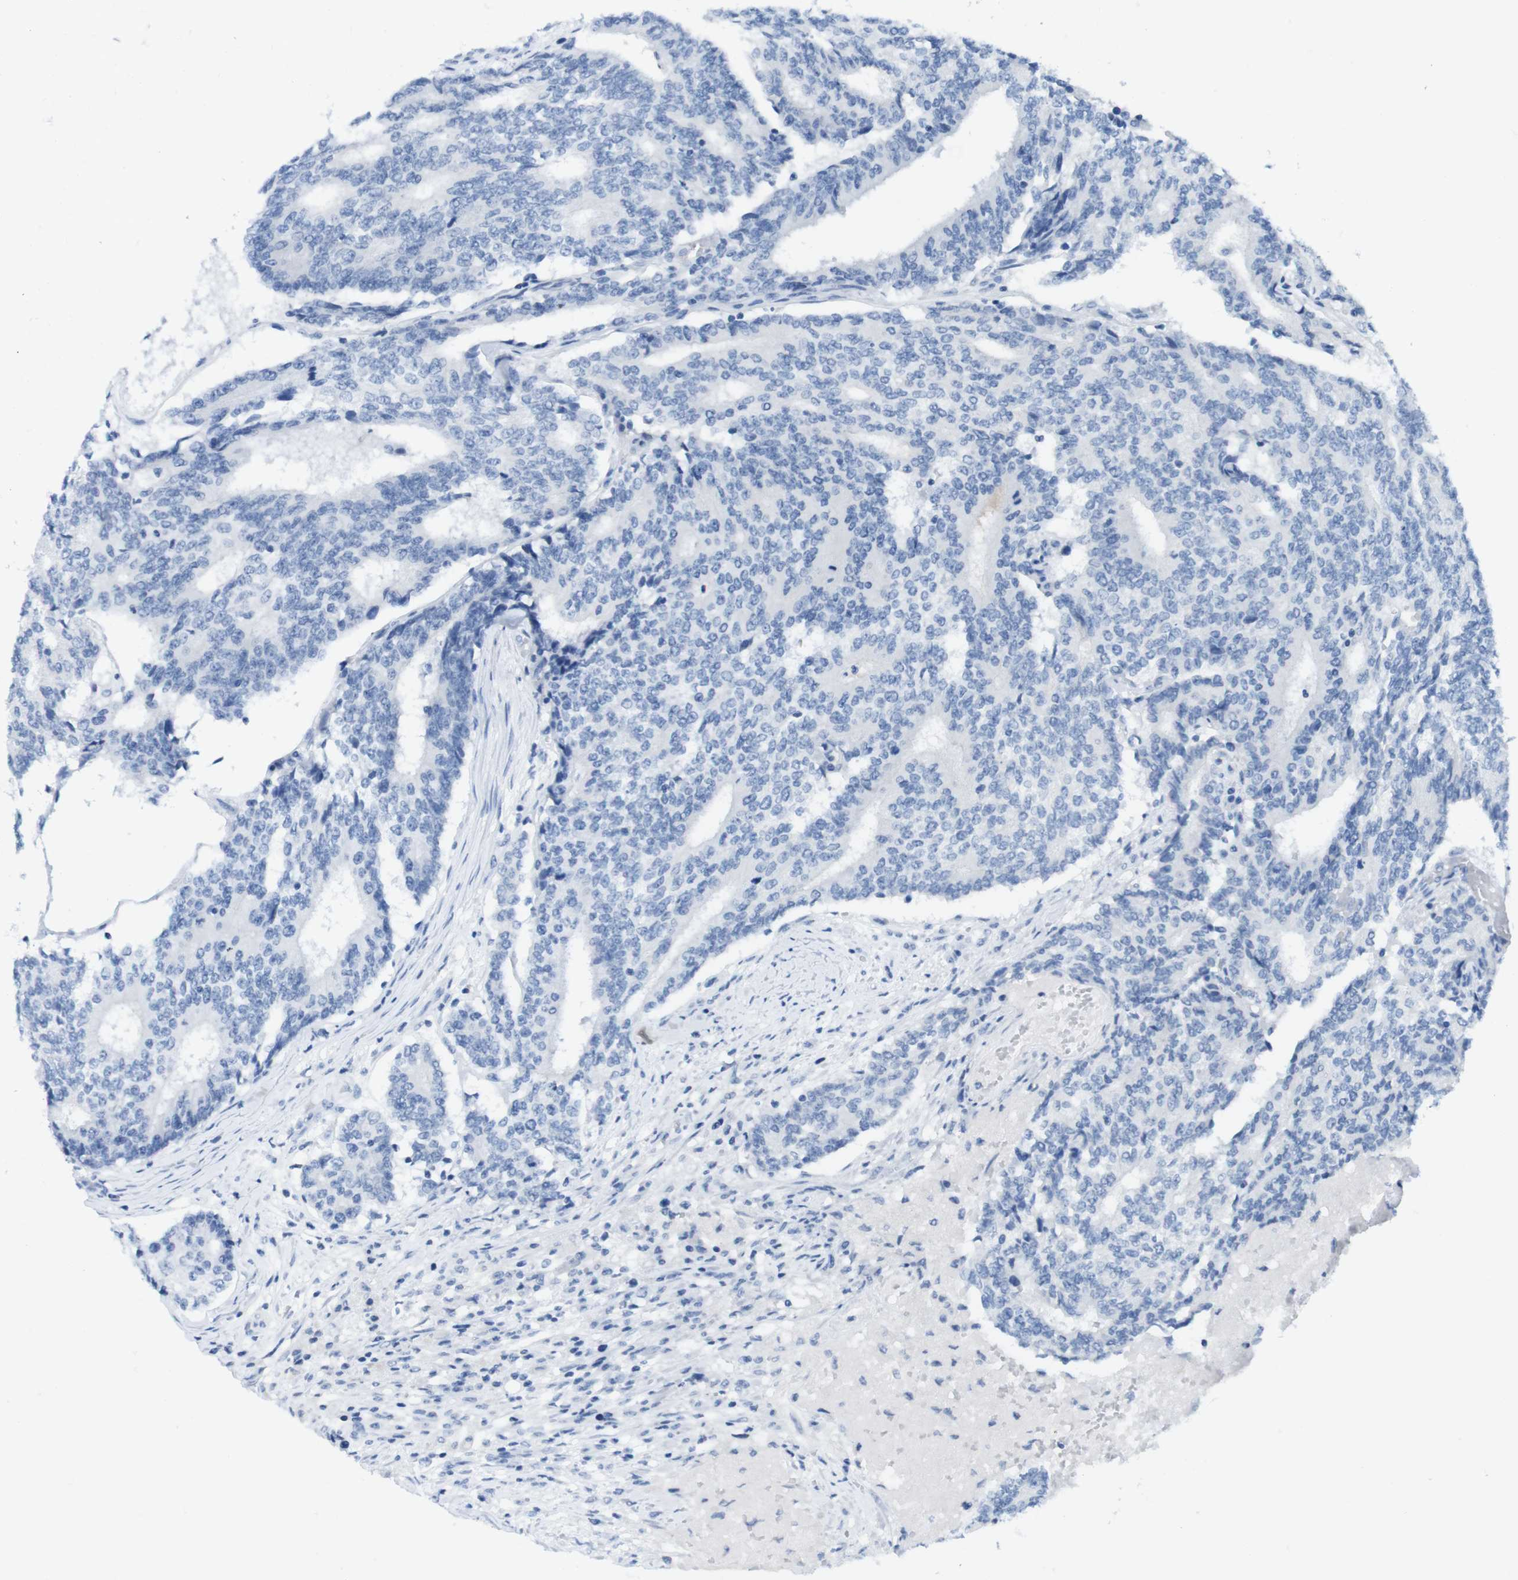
{"staining": {"intensity": "negative", "quantity": "none", "location": "none"}, "tissue": "prostate cancer", "cell_type": "Tumor cells", "image_type": "cancer", "snomed": [{"axis": "morphology", "description": "Normal tissue, NOS"}, {"axis": "morphology", "description": "Adenocarcinoma, High grade"}, {"axis": "topography", "description": "Prostate"}, {"axis": "topography", "description": "Seminal veicle"}], "caption": "Immunohistochemical staining of prostate cancer (adenocarcinoma (high-grade)) exhibits no significant expression in tumor cells.", "gene": "OPN1SW", "patient": {"sex": "male", "age": 55}}